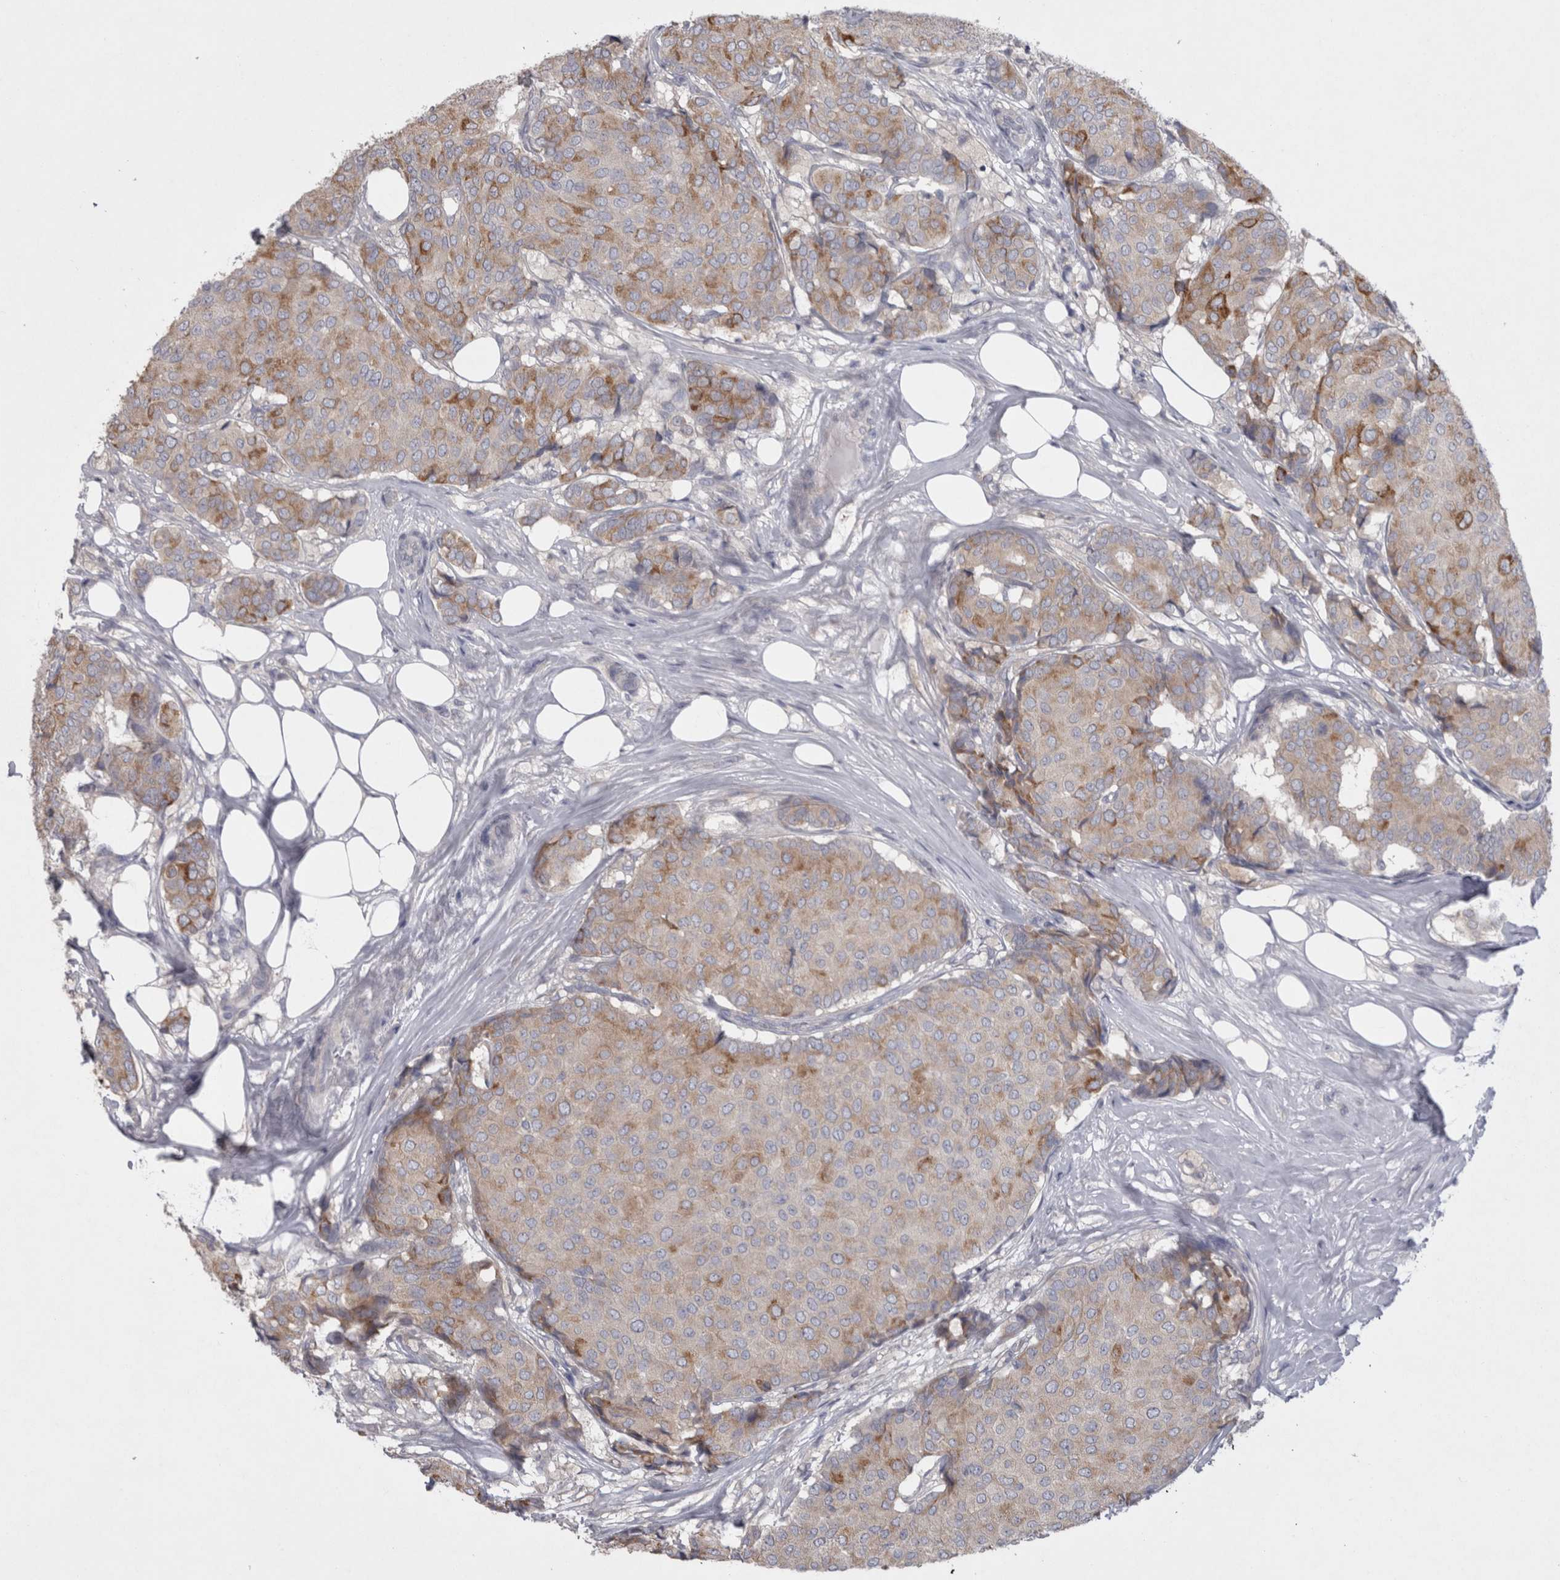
{"staining": {"intensity": "moderate", "quantity": "<25%", "location": "cytoplasmic/membranous"}, "tissue": "breast cancer", "cell_type": "Tumor cells", "image_type": "cancer", "snomed": [{"axis": "morphology", "description": "Duct carcinoma"}, {"axis": "topography", "description": "Breast"}], "caption": "Protein staining of breast intraductal carcinoma tissue shows moderate cytoplasmic/membranous staining in approximately <25% of tumor cells. (Brightfield microscopy of DAB IHC at high magnification).", "gene": "LRRC40", "patient": {"sex": "female", "age": 75}}